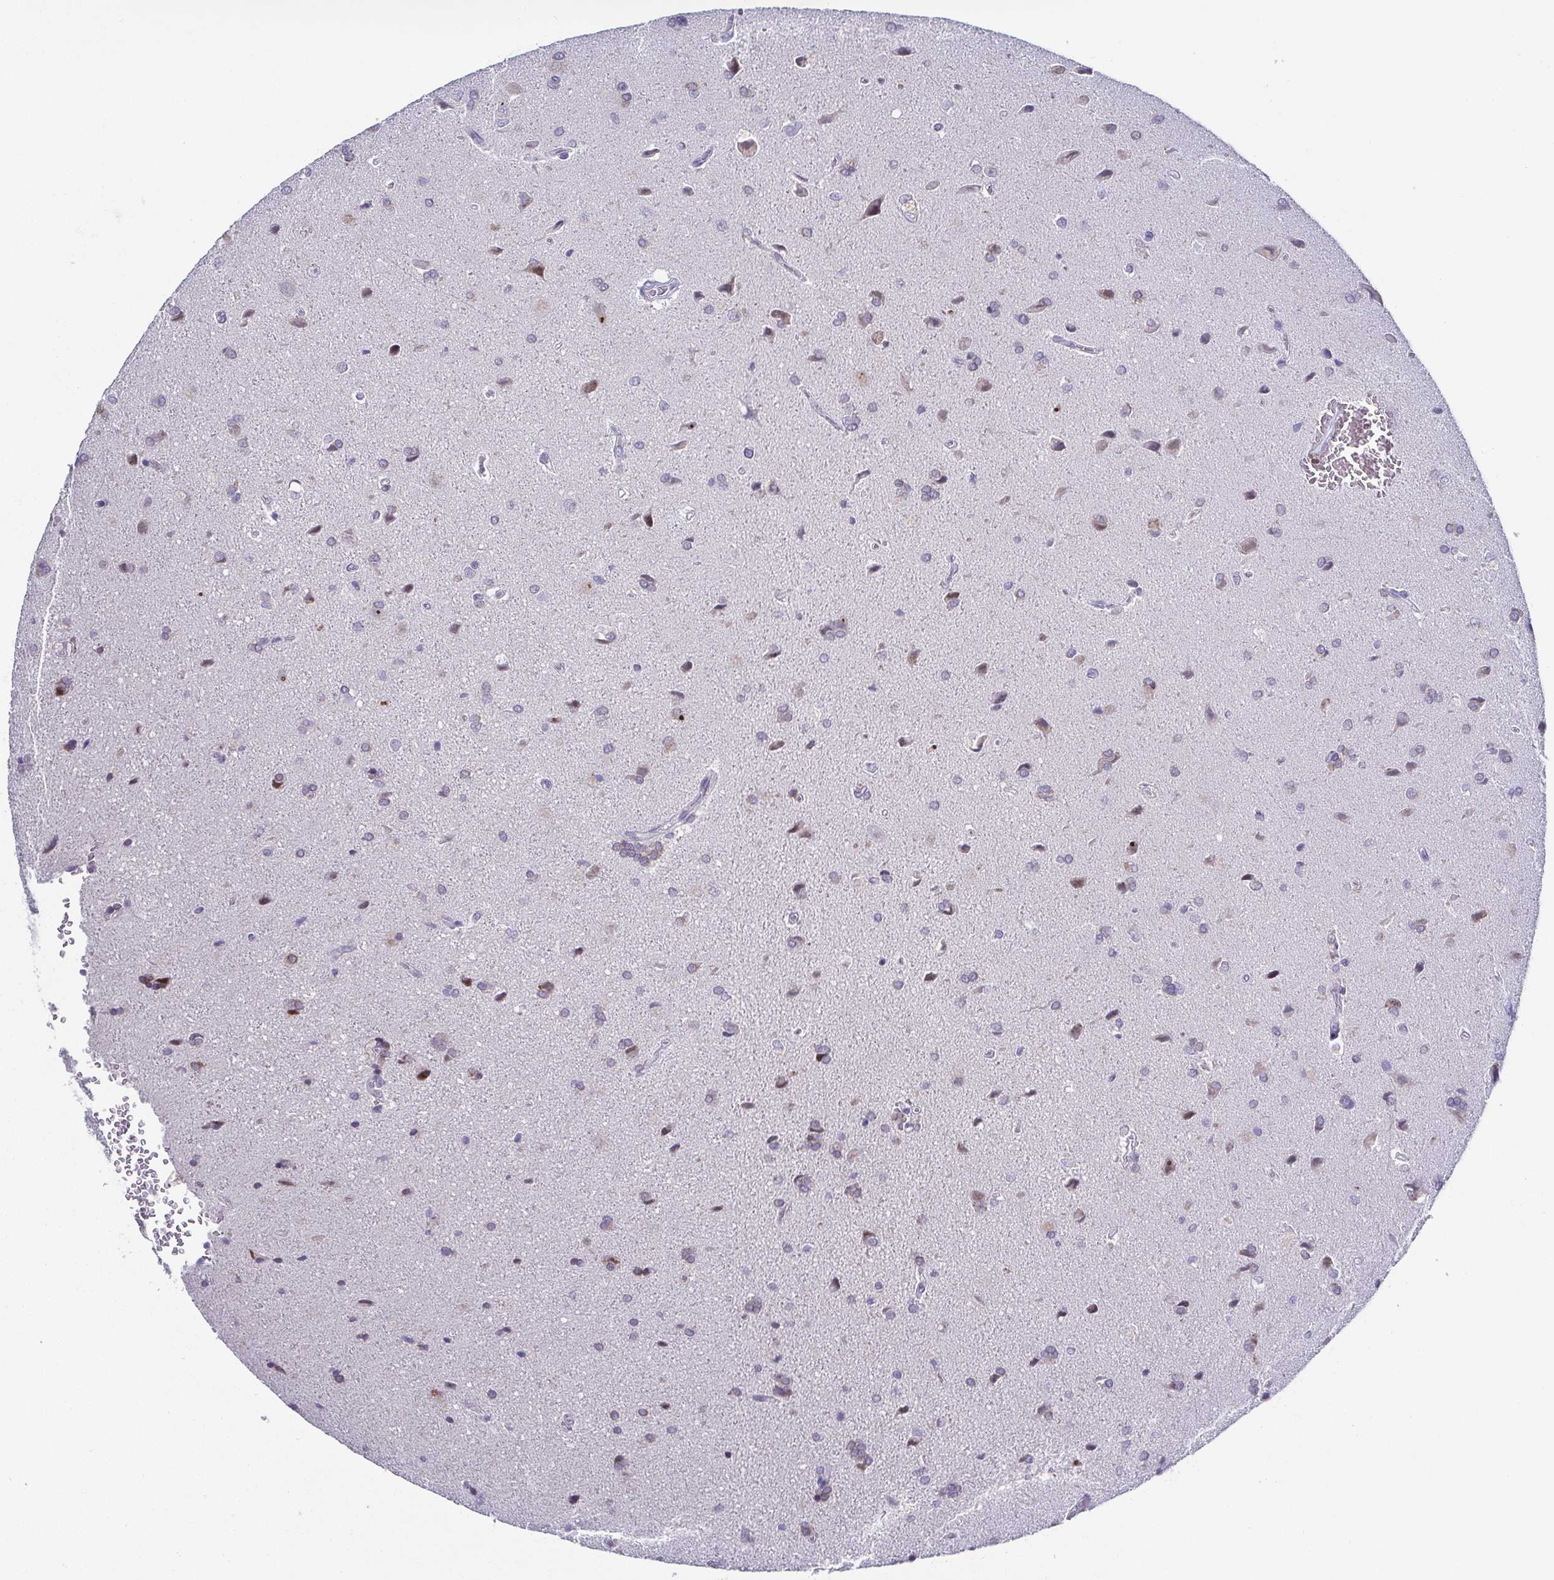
{"staining": {"intensity": "negative", "quantity": "none", "location": "none"}, "tissue": "glioma", "cell_type": "Tumor cells", "image_type": "cancer", "snomed": [{"axis": "morphology", "description": "Glioma, malignant, High grade"}, {"axis": "topography", "description": "Brain"}], "caption": "High magnification brightfield microscopy of glioma stained with DAB (3,3'-diaminobenzidine) (brown) and counterstained with hematoxylin (blue): tumor cells show no significant expression. (Brightfield microscopy of DAB (3,3'-diaminobenzidine) IHC at high magnification).", "gene": "RNASE7", "patient": {"sex": "male", "age": 68}}